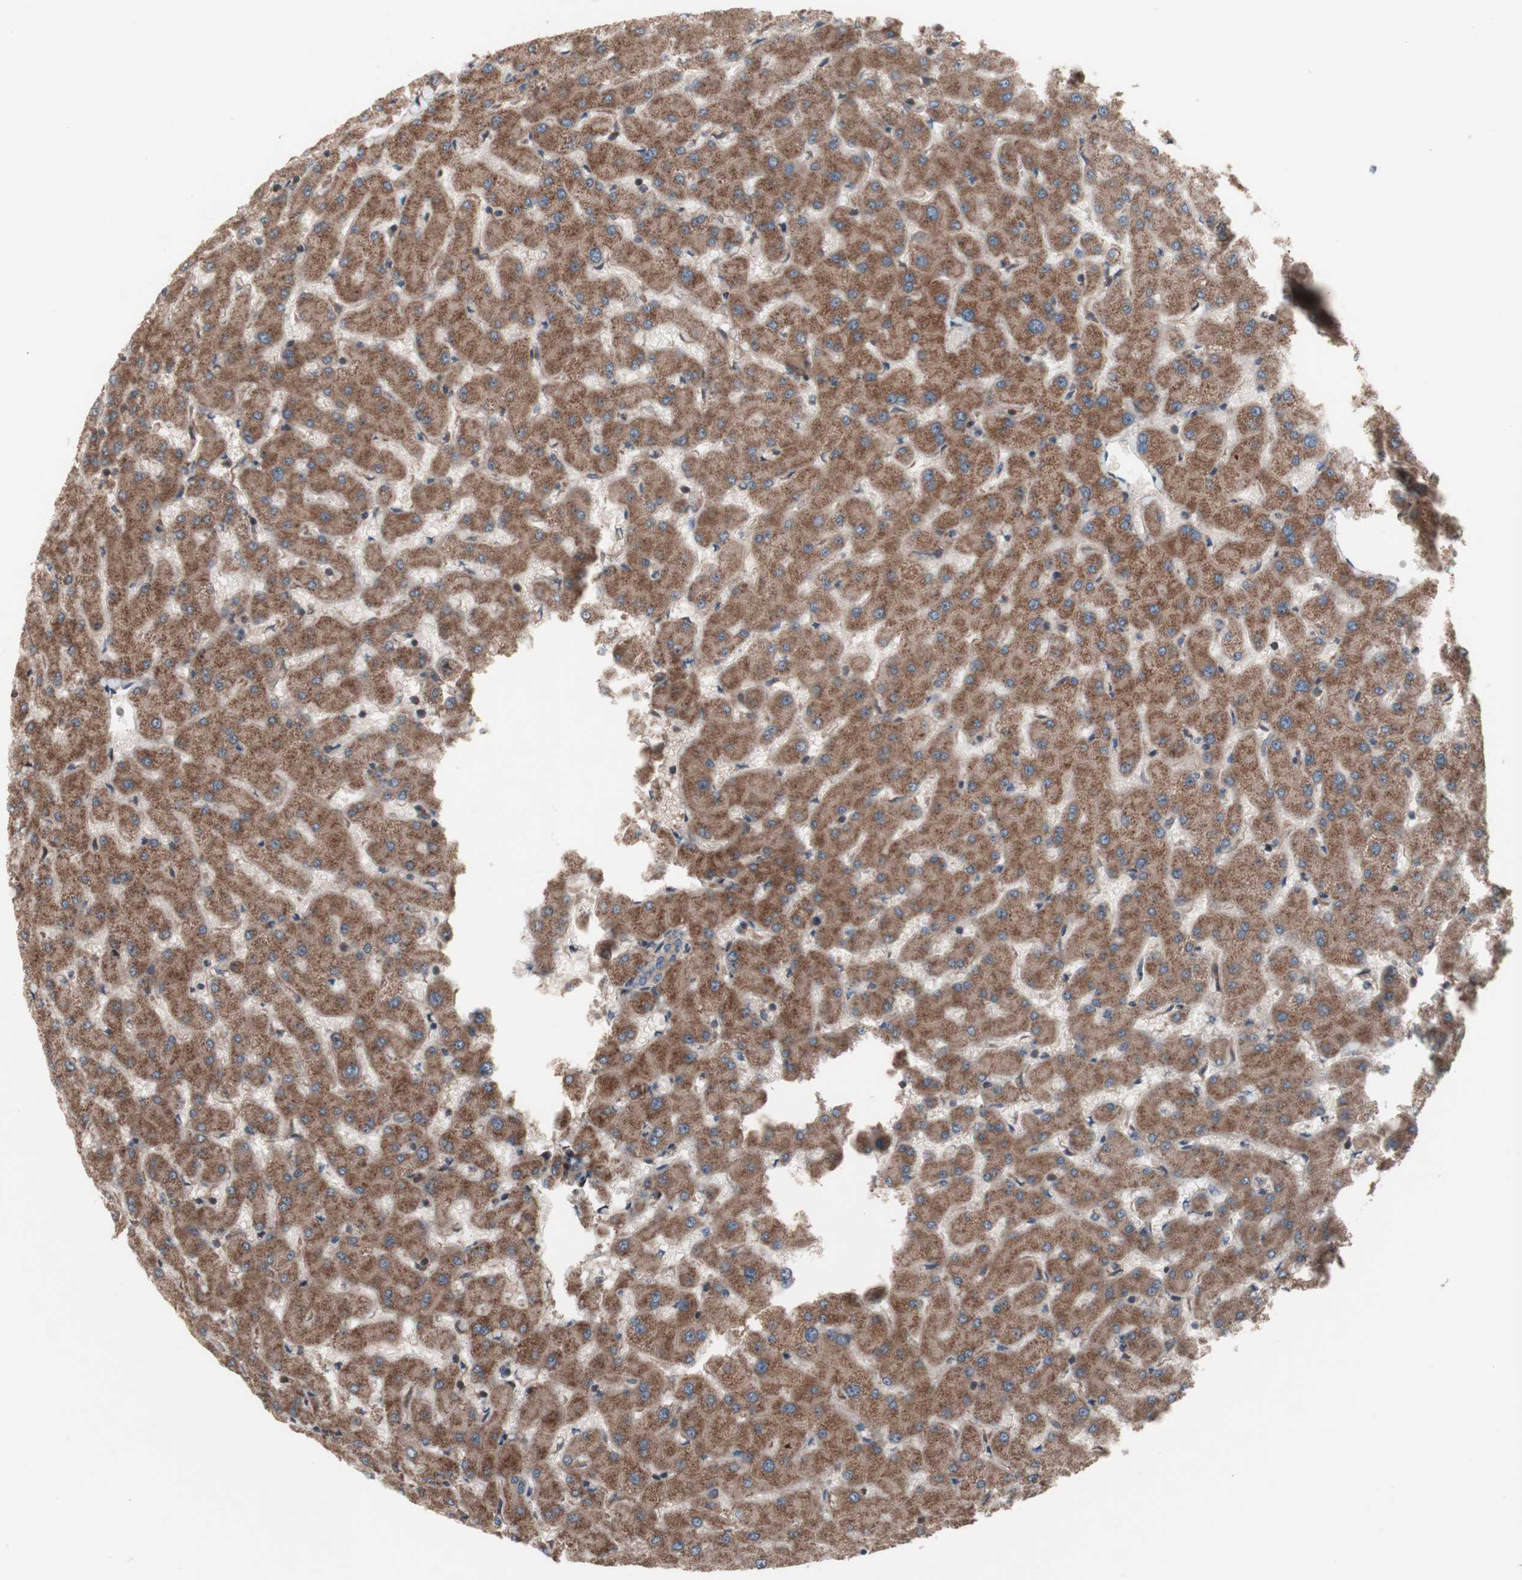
{"staining": {"intensity": "moderate", "quantity": ">75%", "location": "cytoplasmic/membranous"}, "tissue": "liver", "cell_type": "Cholangiocytes", "image_type": "normal", "snomed": [{"axis": "morphology", "description": "Normal tissue, NOS"}, {"axis": "topography", "description": "Liver"}], "caption": "Brown immunohistochemical staining in benign liver displays moderate cytoplasmic/membranous staining in about >75% of cholangiocytes. The staining was performed using DAB, with brown indicating positive protein expression. Nuclei are stained blue with hematoxylin.", "gene": "COPB1", "patient": {"sex": "female", "age": 63}}